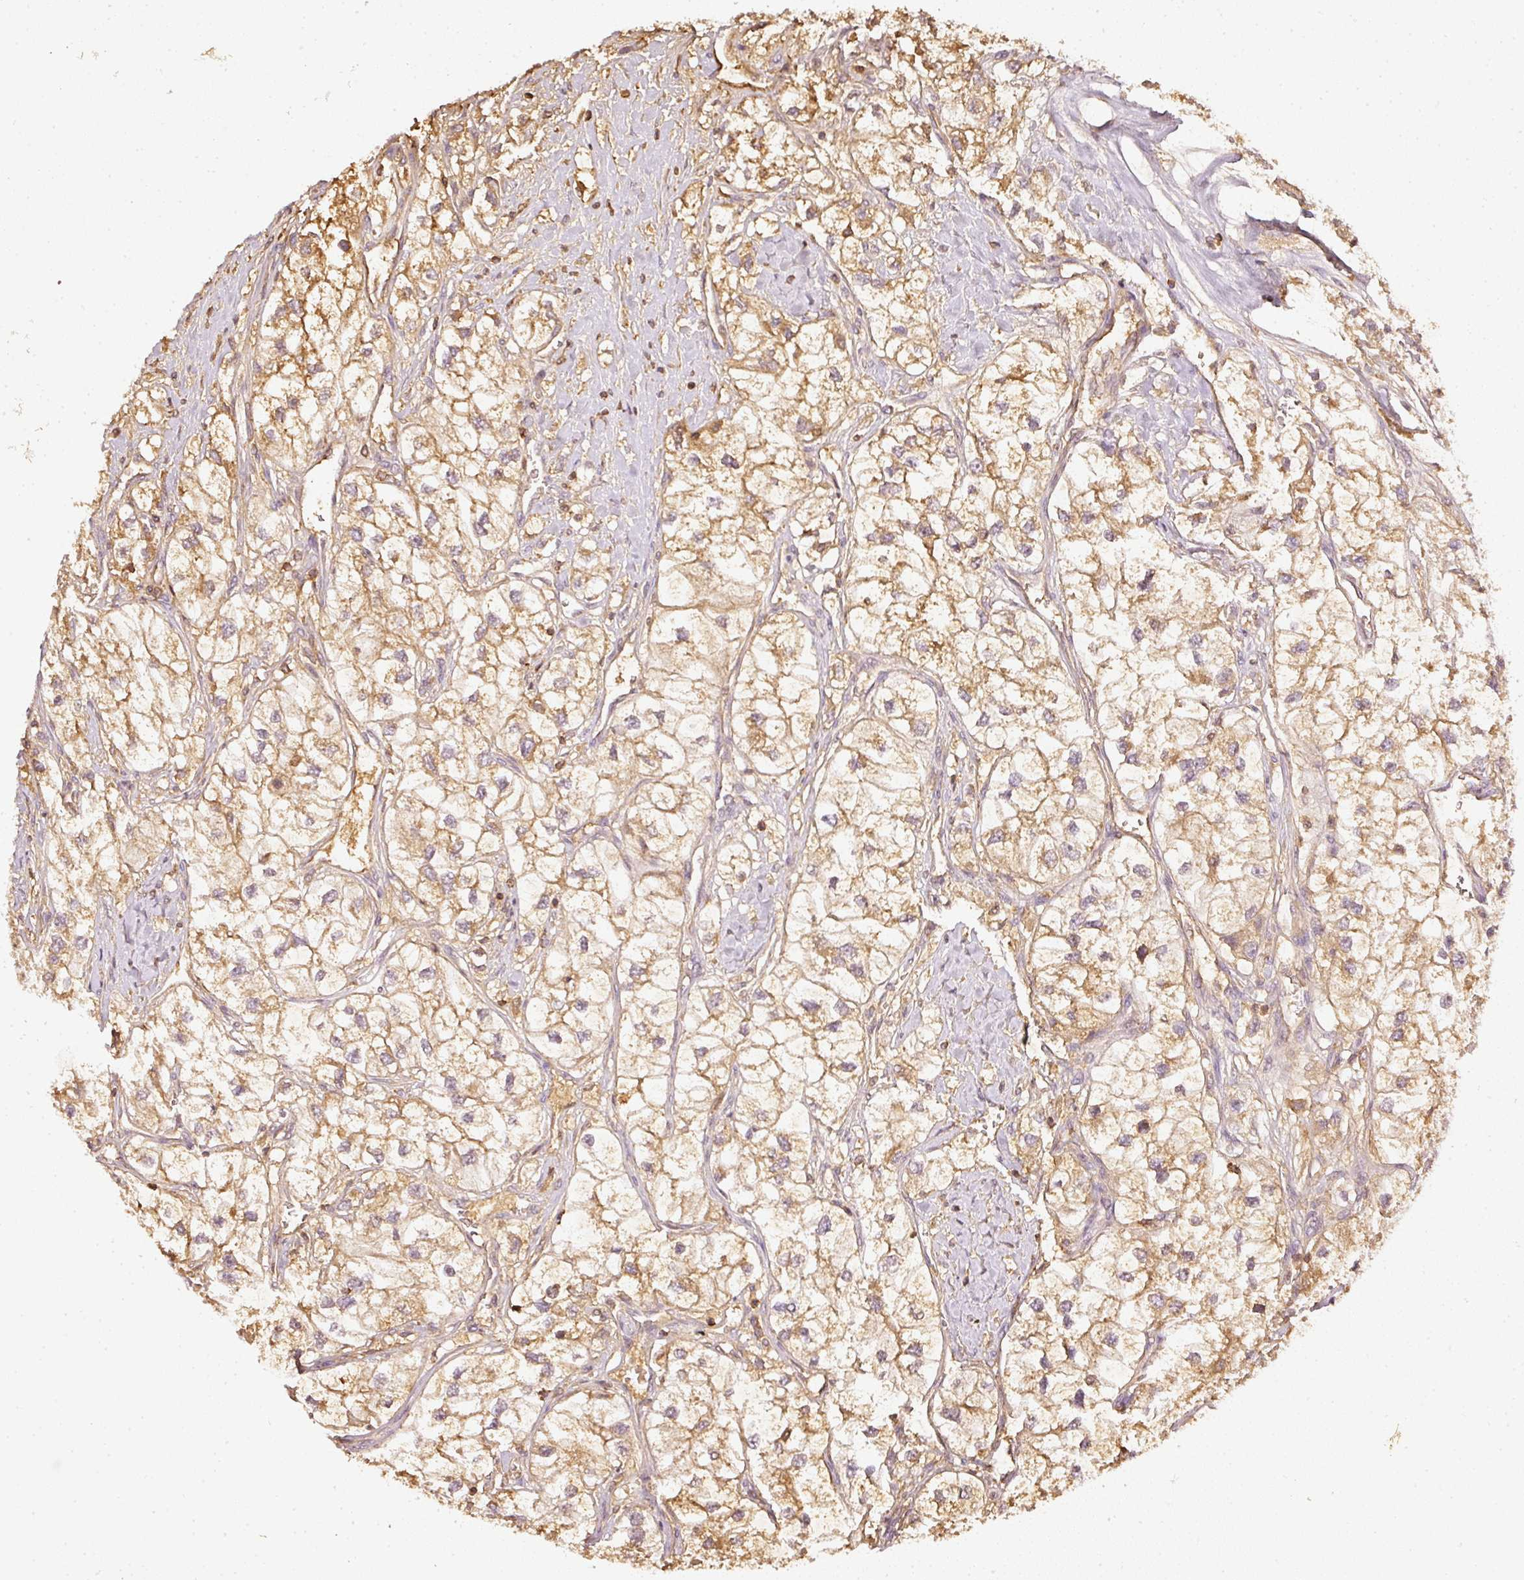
{"staining": {"intensity": "moderate", "quantity": ">75%", "location": "cytoplasmic/membranous"}, "tissue": "renal cancer", "cell_type": "Tumor cells", "image_type": "cancer", "snomed": [{"axis": "morphology", "description": "Adenocarcinoma, NOS"}, {"axis": "topography", "description": "Kidney"}], "caption": "Renal cancer (adenocarcinoma) stained with IHC reveals moderate cytoplasmic/membranous positivity in approximately >75% of tumor cells.", "gene": "EVL", "patient": {"sex": "male", "age": 59}}